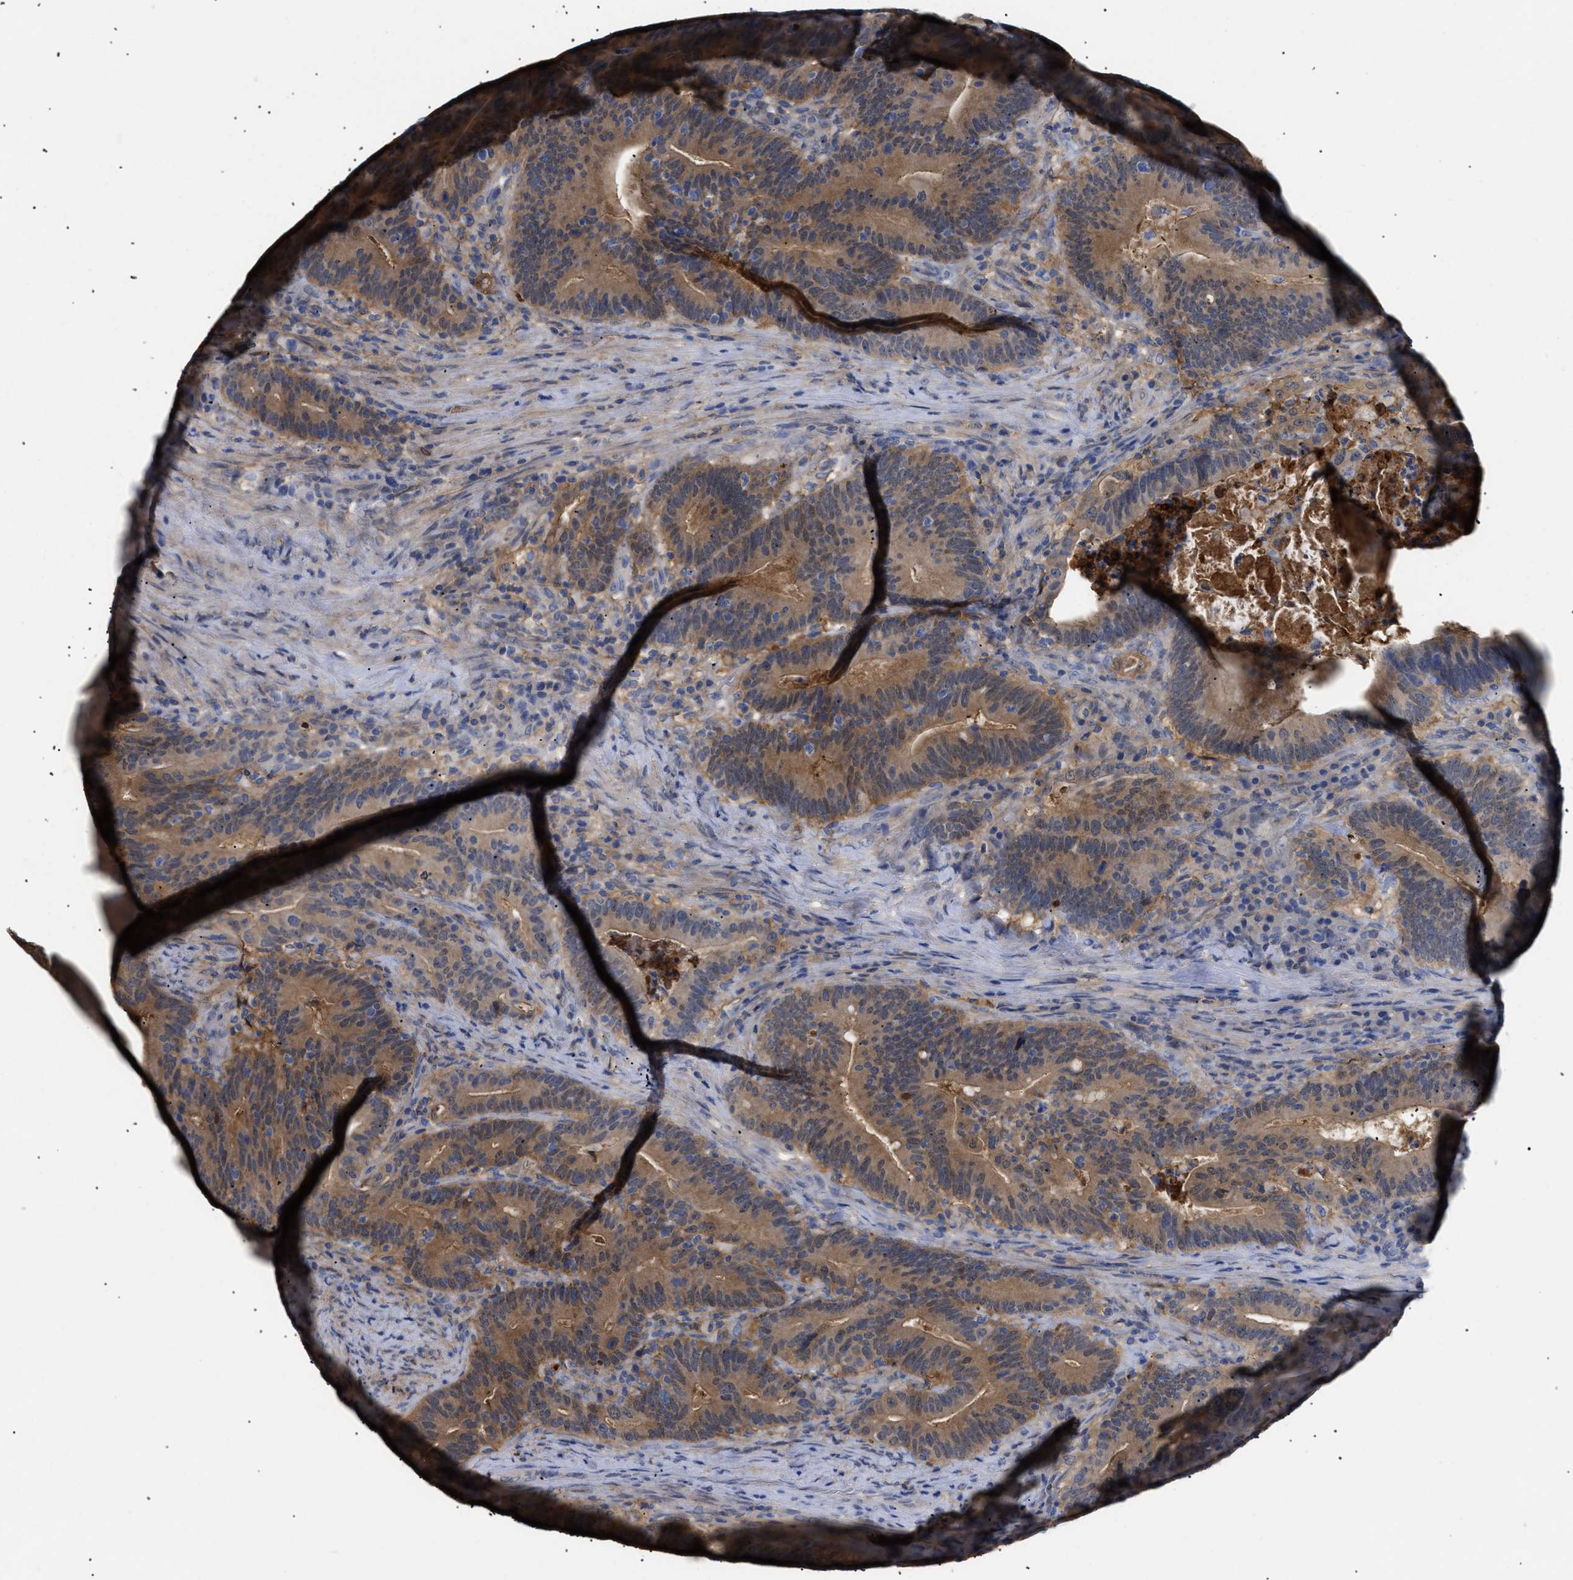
{"staining": {"intensity": "moderate", "quantity": ">75%", "location": "cytoplasmic/membranous"}, "tissue": "colorectal cancer", "cell_type": "Tumor cells", "image_type": "cancer", "snomed": [{"axis": "morphology", "description": "Normal tissue, NOS"}, {"axis": "morphology", "description": "Adenocarcinoma, NOS"}, {"axis": "topography", "description": "Colon"}], "caption": "Adenocarcinoma (colorectal) was stained to show a protein in brown. There is medium levels of moderate cytoplasmic/membranous positivity in approximately >75% of tumor cells.", "gene": "ANXA4", "patient": {"sex": "female", "age": 66}}